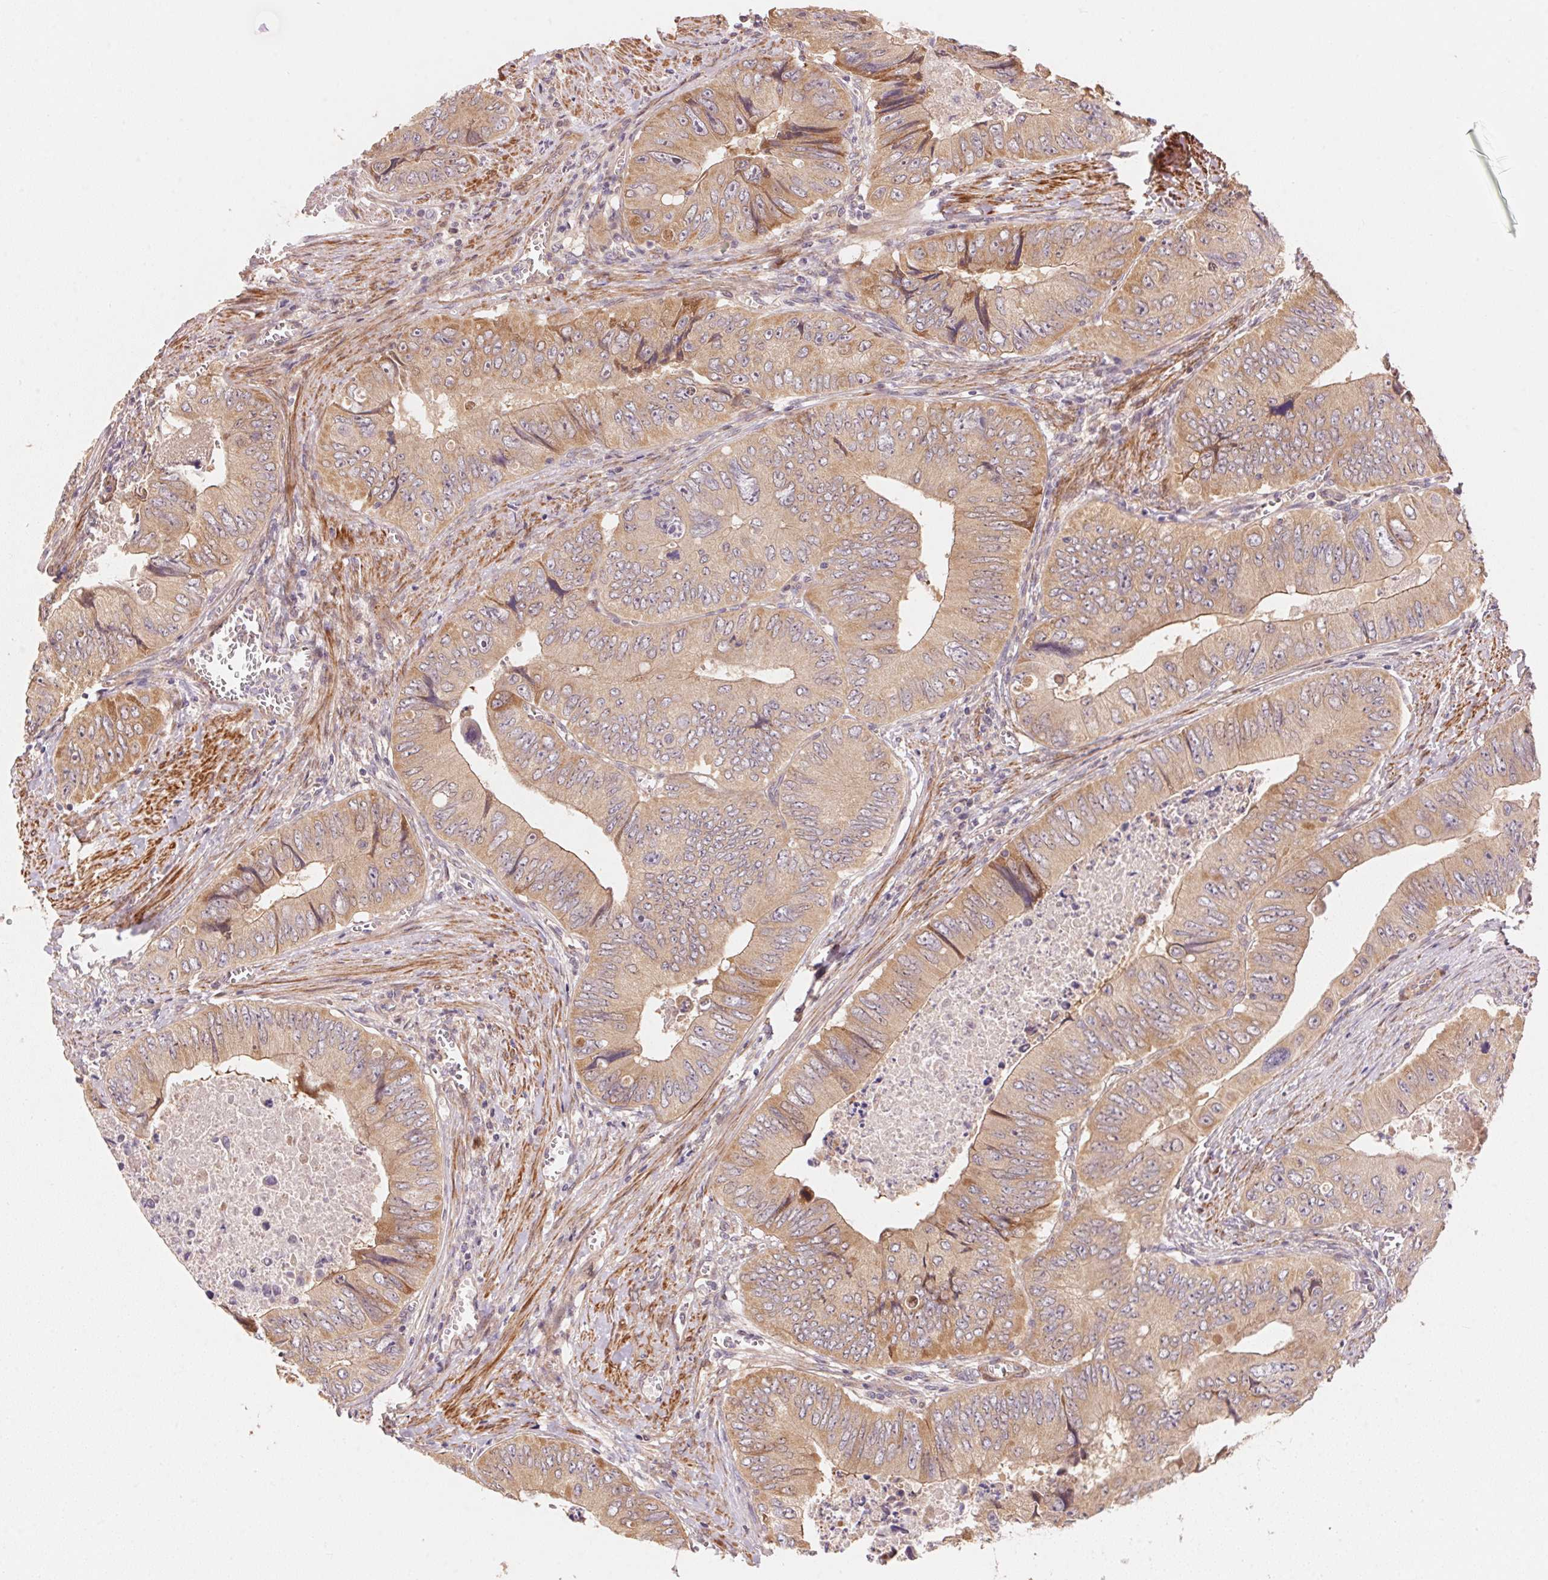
{"staining": {"intensity": "moderate", "quantity": ">75%", "location": "cytoplasmic/membranous"}, "tissue": "colorectal cancer", "cell_type": "Tumor cells", "image_type": "cancer", "snomed": [{"axis": "morphology", "description": "Adenocarcinoma, NOS"}, {"axis": "topography", "description": "Colon"}], "caption": "This histopathology image exhibits colorectal cancer (adenocarcinoma) stained with immunohistochemistry (IHC) to label a protein in brown. The cytoplasmic/membranous of tumor cells show moderate positivity for the protein. Nuclei are counter-stained blue.", "gene": "TNIP2", "patient": {"sex": "female", "age": 84}}